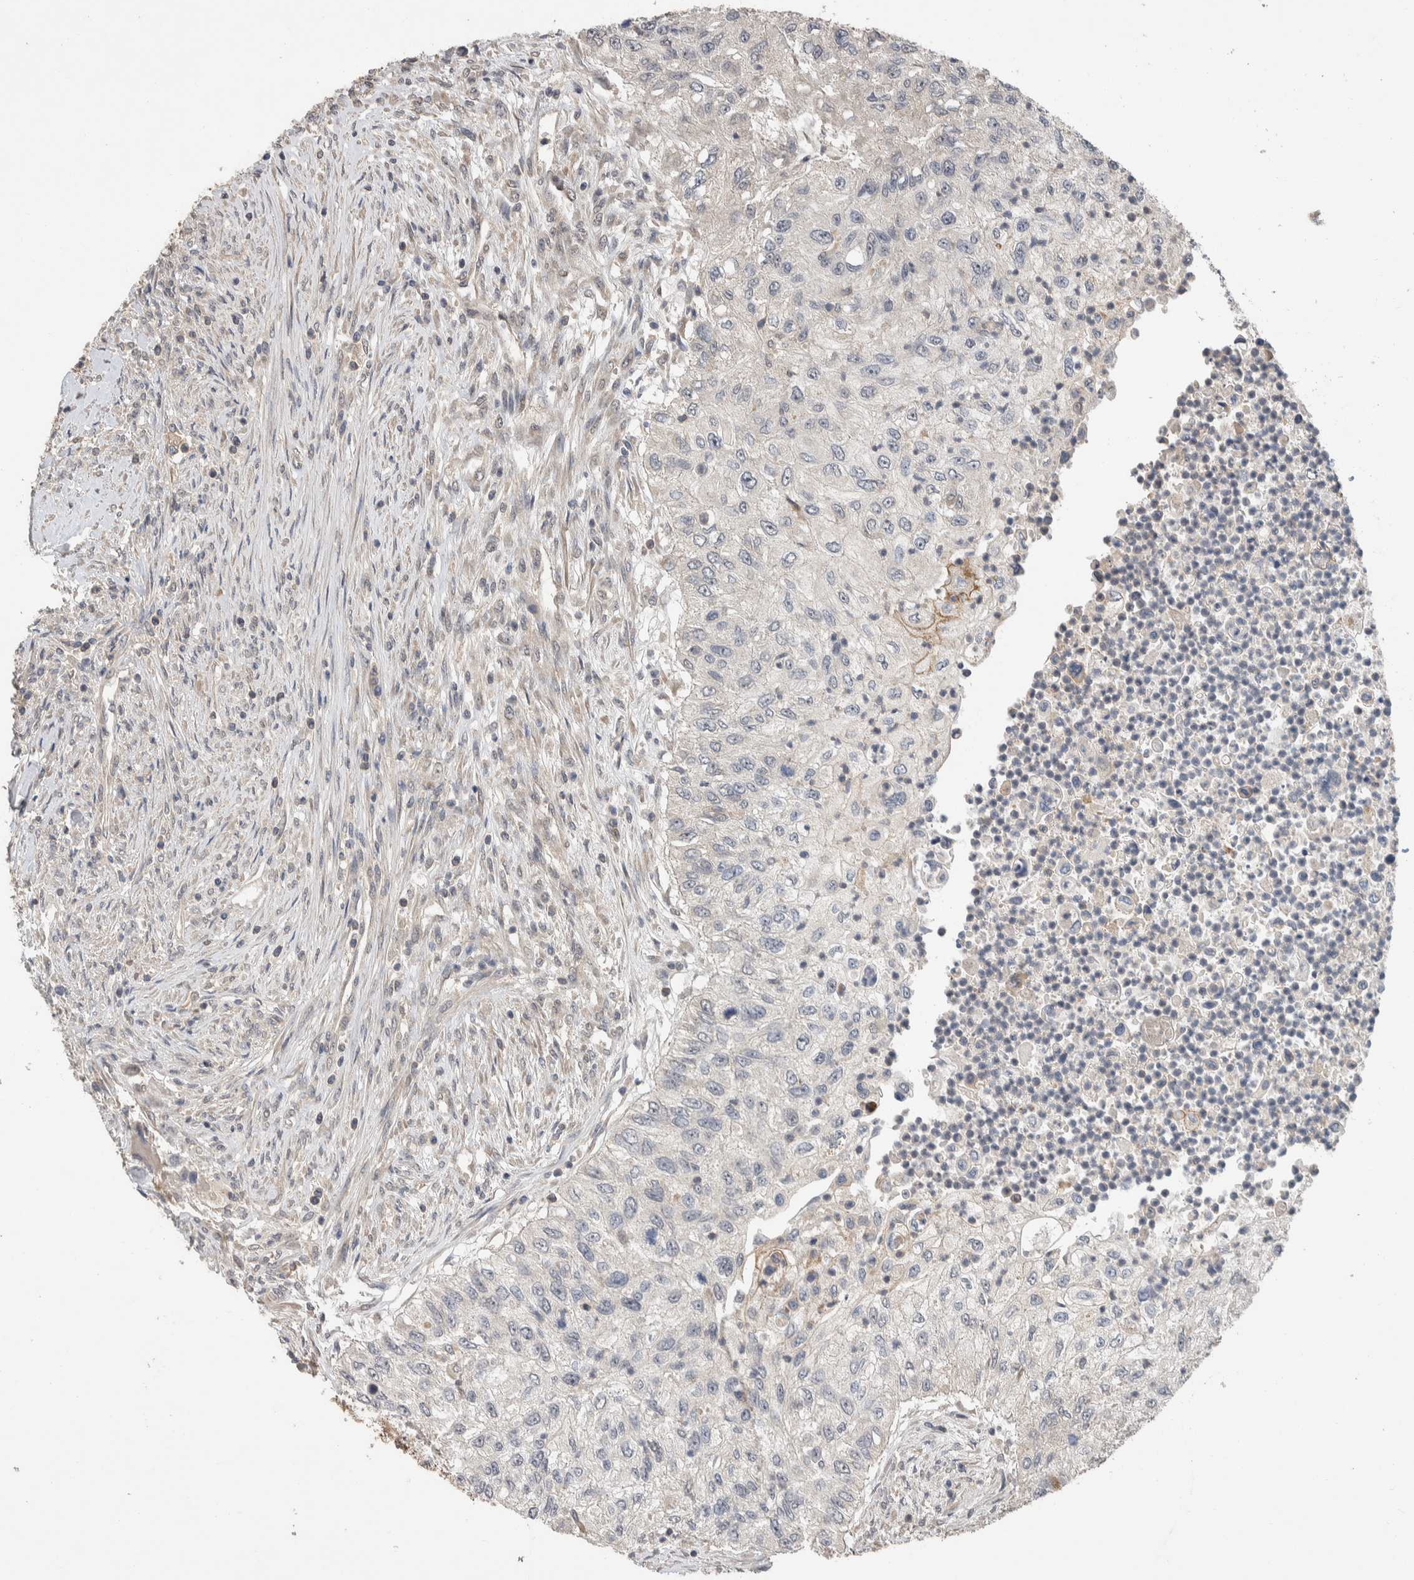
{"staining": {"intensity": "negative", "quantity": "none", "location": "none"}, "tissue": "urothelial cancer", "cell_type": "Tumor cells", "image_type": "cancer", "snomed": [{"axis": "morphology", "description": "Urothelial carcinoma, High grade"}, {"axis": "topography", "description": "Urinary bladder"}], "caption": "This image is of urothelial cancer stained with immunohistochemistry (IHC) to label a protein in brown with the nuclei are counter-stained blue. There is no positivity in tumor cells.", "gene": "CYSRT1", "patient": {"sex": "female", "age": 60}}